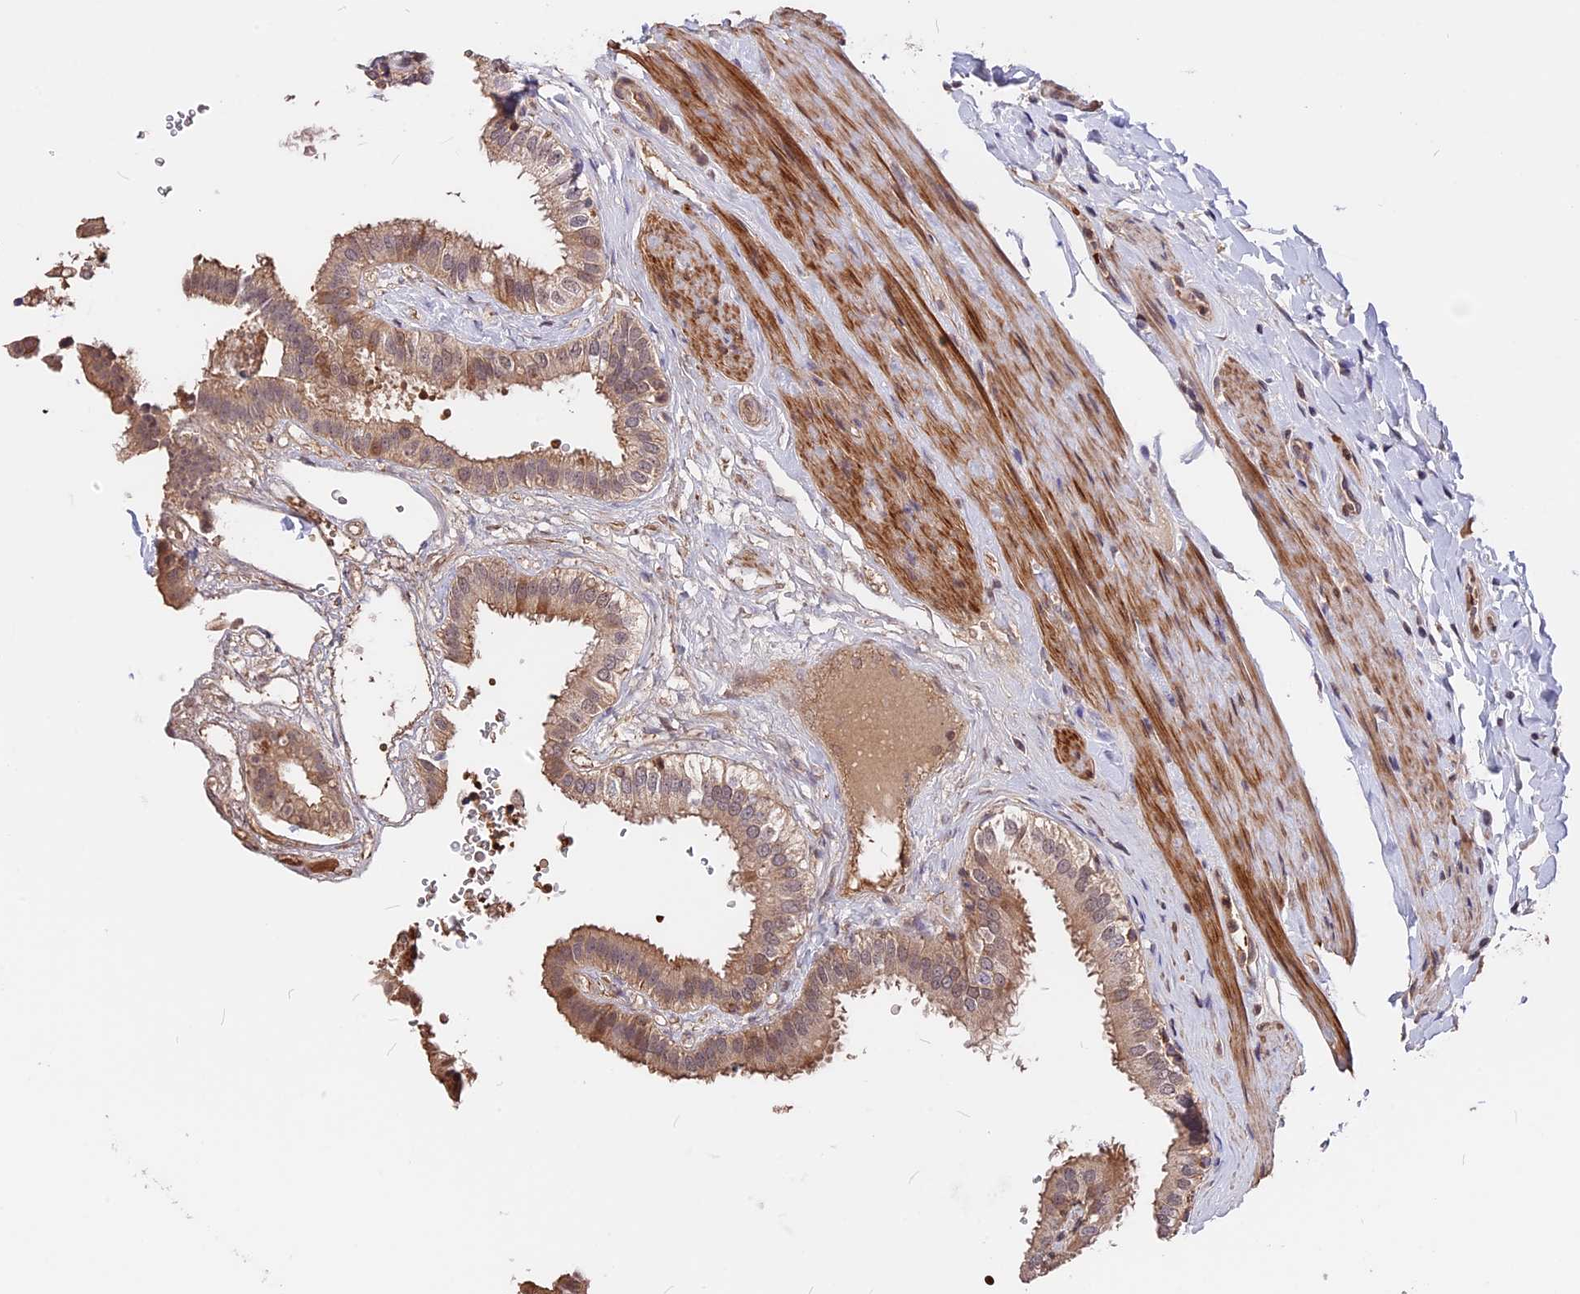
{"staining": {"intensity": "moderate", "quantity": ">75%", "location": "cytoplasmic/membranous,nuclear"}, "tissue": "gallbladder", "cell_type": "Glandular cells", "image_type": "normal", "snomed": [{"axis": "morphology", "description": "Normal tissue, NOS"}, {"axis": "topography", "description": "Gallbladder"}], "caption": "Protein expression analysis of unremarkable gallbladder shows moderate cytoplasmic/membranous,nuclear expression in about >75% of glandular cells.", "gene": "ZC3H10", "patient": {"sex": "female", "age": 61}}